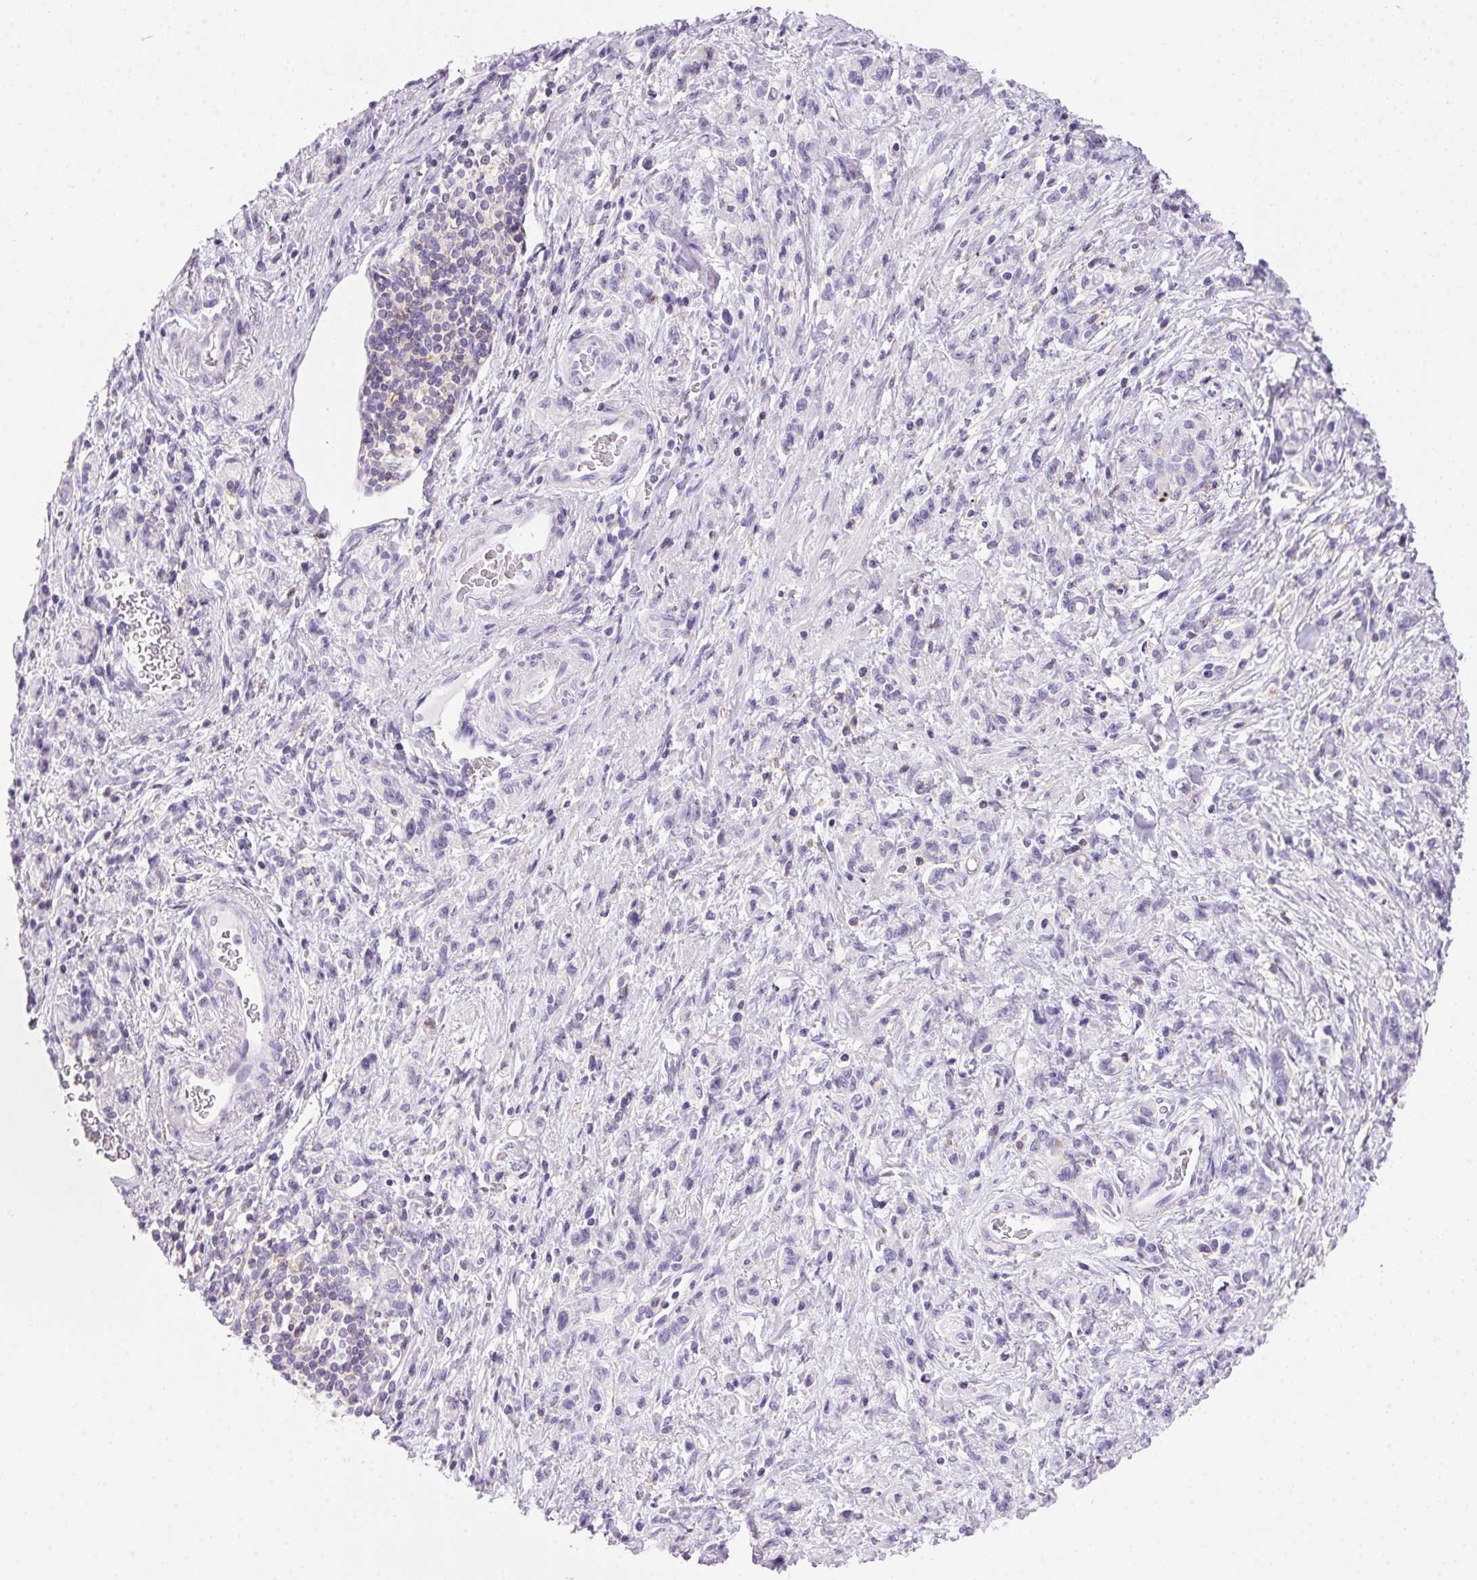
{"staining": {"intensity": "negative", "quantity": "none", "location": "none"}, "tissue": "stomach cancer", "cell_type": "Tumor cells", "image_type": "cancer", "snomed": [{"axis": "morphology", "description": "Adenocarcinoma, NOS"}, {"axis": "topography", "description": "Stomach"}], "caption": "Stomach cancer was stained to show a protein in brown. There is no significant positivity in tumor cells.", "gene": "S100A2", "patient": {"sex": "male", "age": 77}}